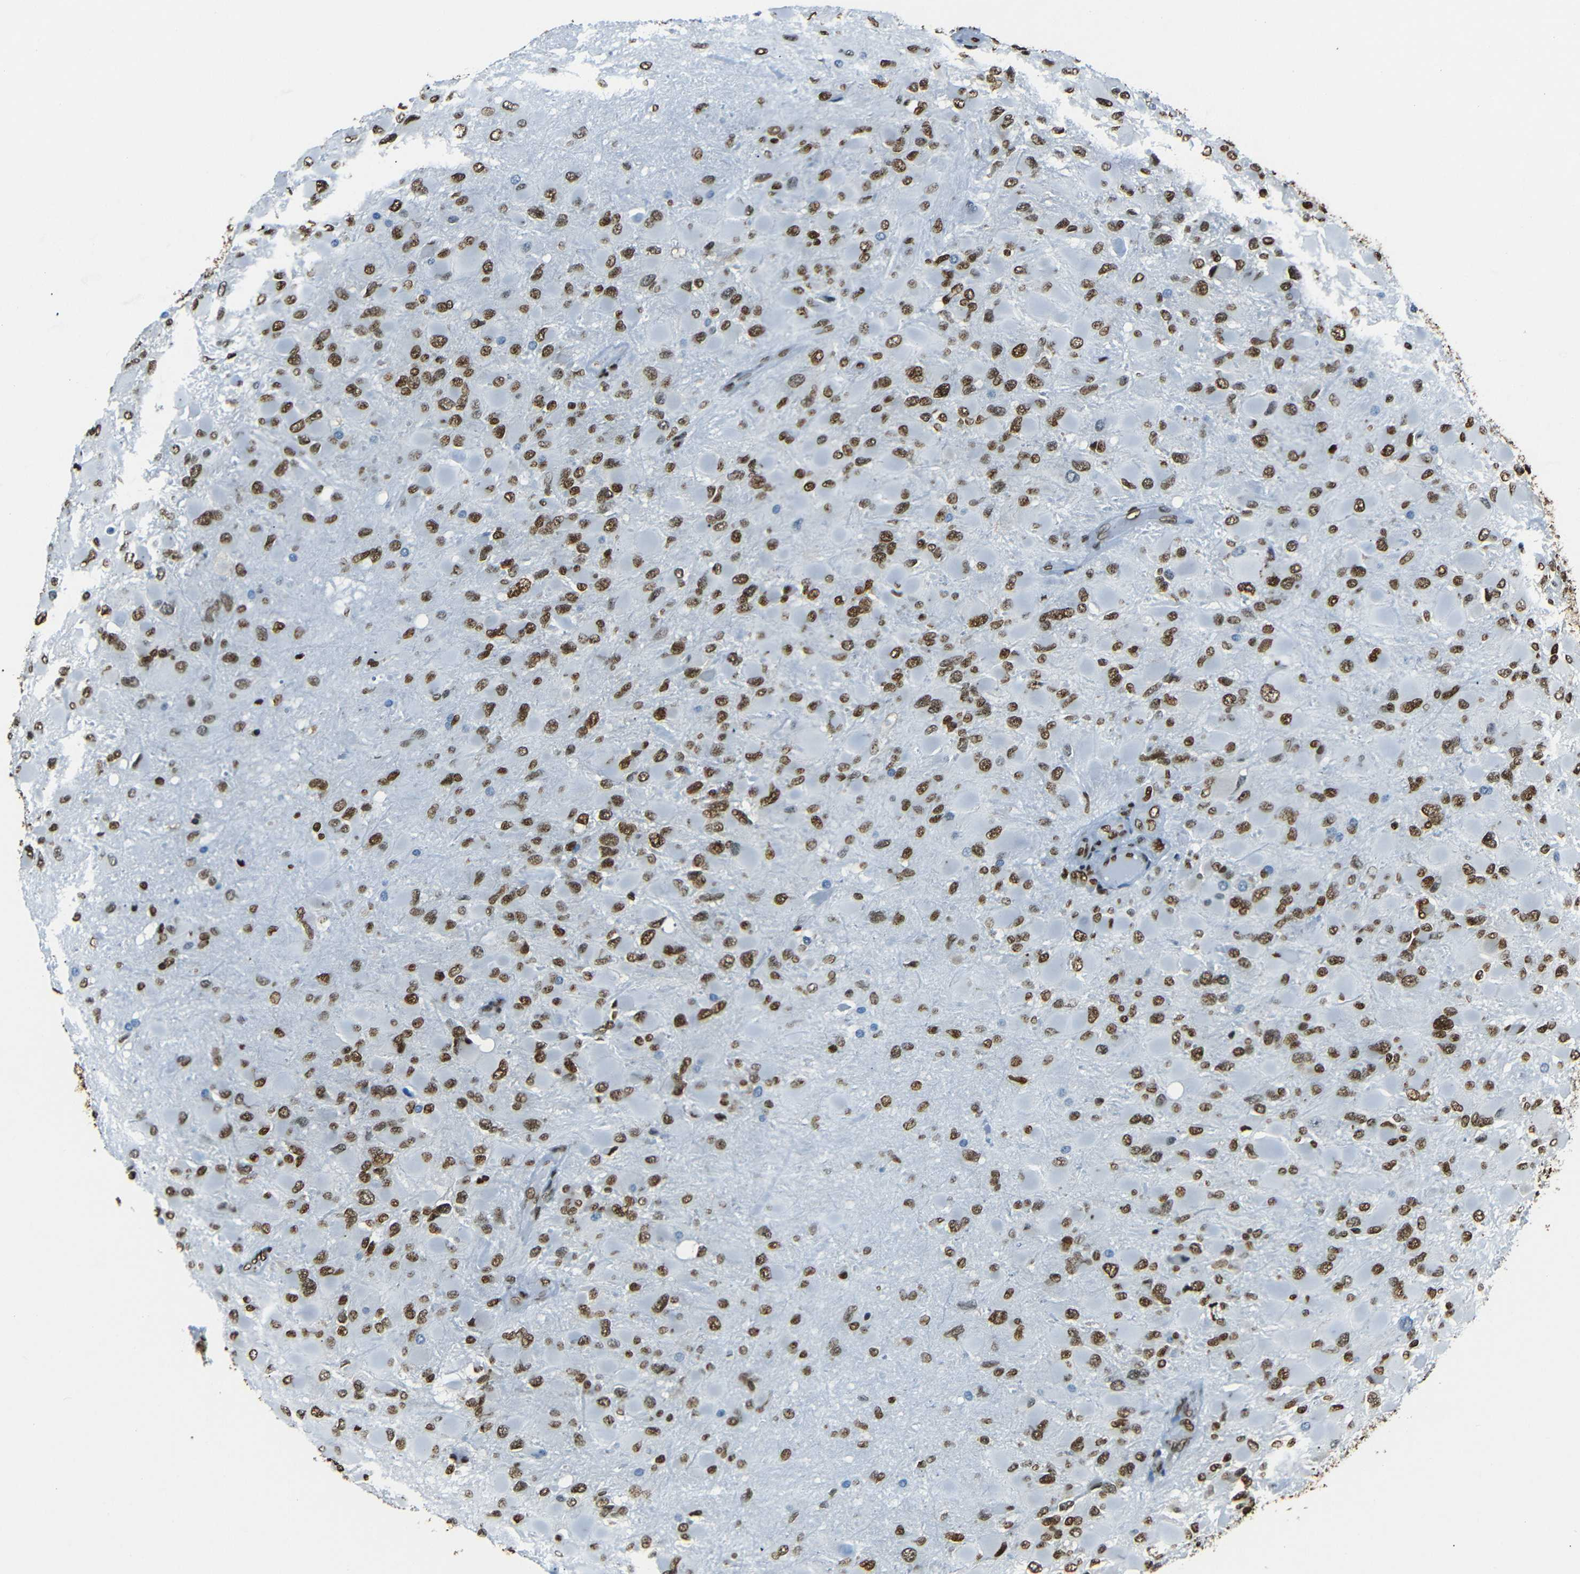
{"staining": {"intensity": "moderate", "quantity": ">75%", "location": "nuclear"}, "tissue": "glioma", "cell_type": "Tumor cells", "image_type": "cancer", "snomed": [{"axis": "morphology", "description": "Glioma, malignant, High grade"}, {"axis": "topography", "description": "Cerebral cortex"}], "caption": "Glioma was stained to show a protein in brown. There is medium levels of moderate nuclear staining in approximately >75% of tumor cells.", "gene": "HMGN1", "patient": {"sex": "female", "age": 36}}